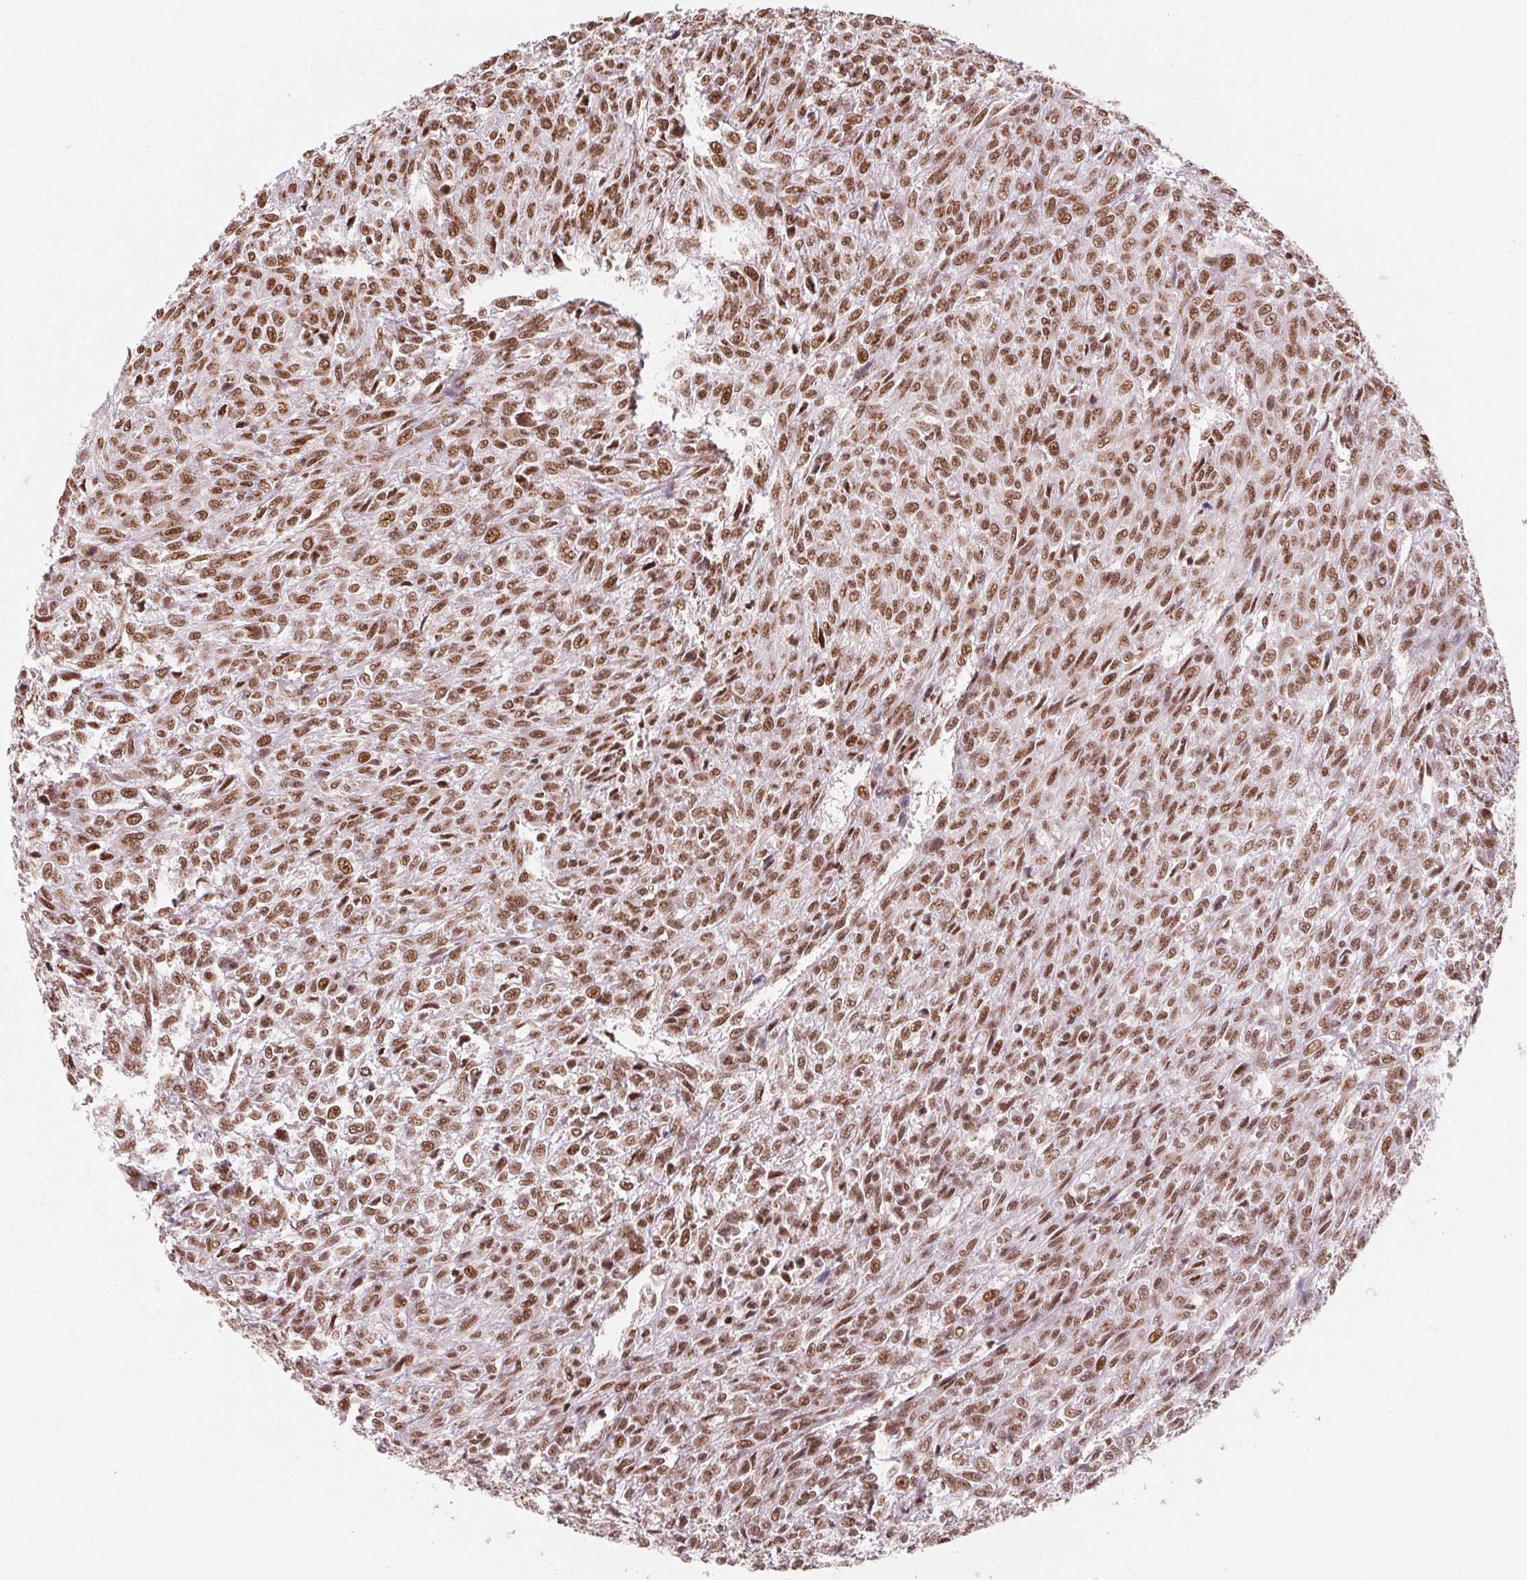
{"staining": {"intensity": "moderate", "quantity": ">75%", "location": "nuclear"}, "tissue": "renal cancer", "cell_type": "Tumor cells", "image_type": "cancer", "snomed": [{"axis": "morphology", "description": "Adenocarcinoma, NOS"}, {"axis": "topography", "description": "Kidney"}], "caption": "IHC of human renal cancer displays medium levels of moderate nuclear positivity in about >75% of tumor cells. (DAB (3,3'-diaminobenzidine) = brown stain, brightfield microscopy at high magnification).", "gene": "TOPORS", "patient": {"sex": "male", "age": 58}}